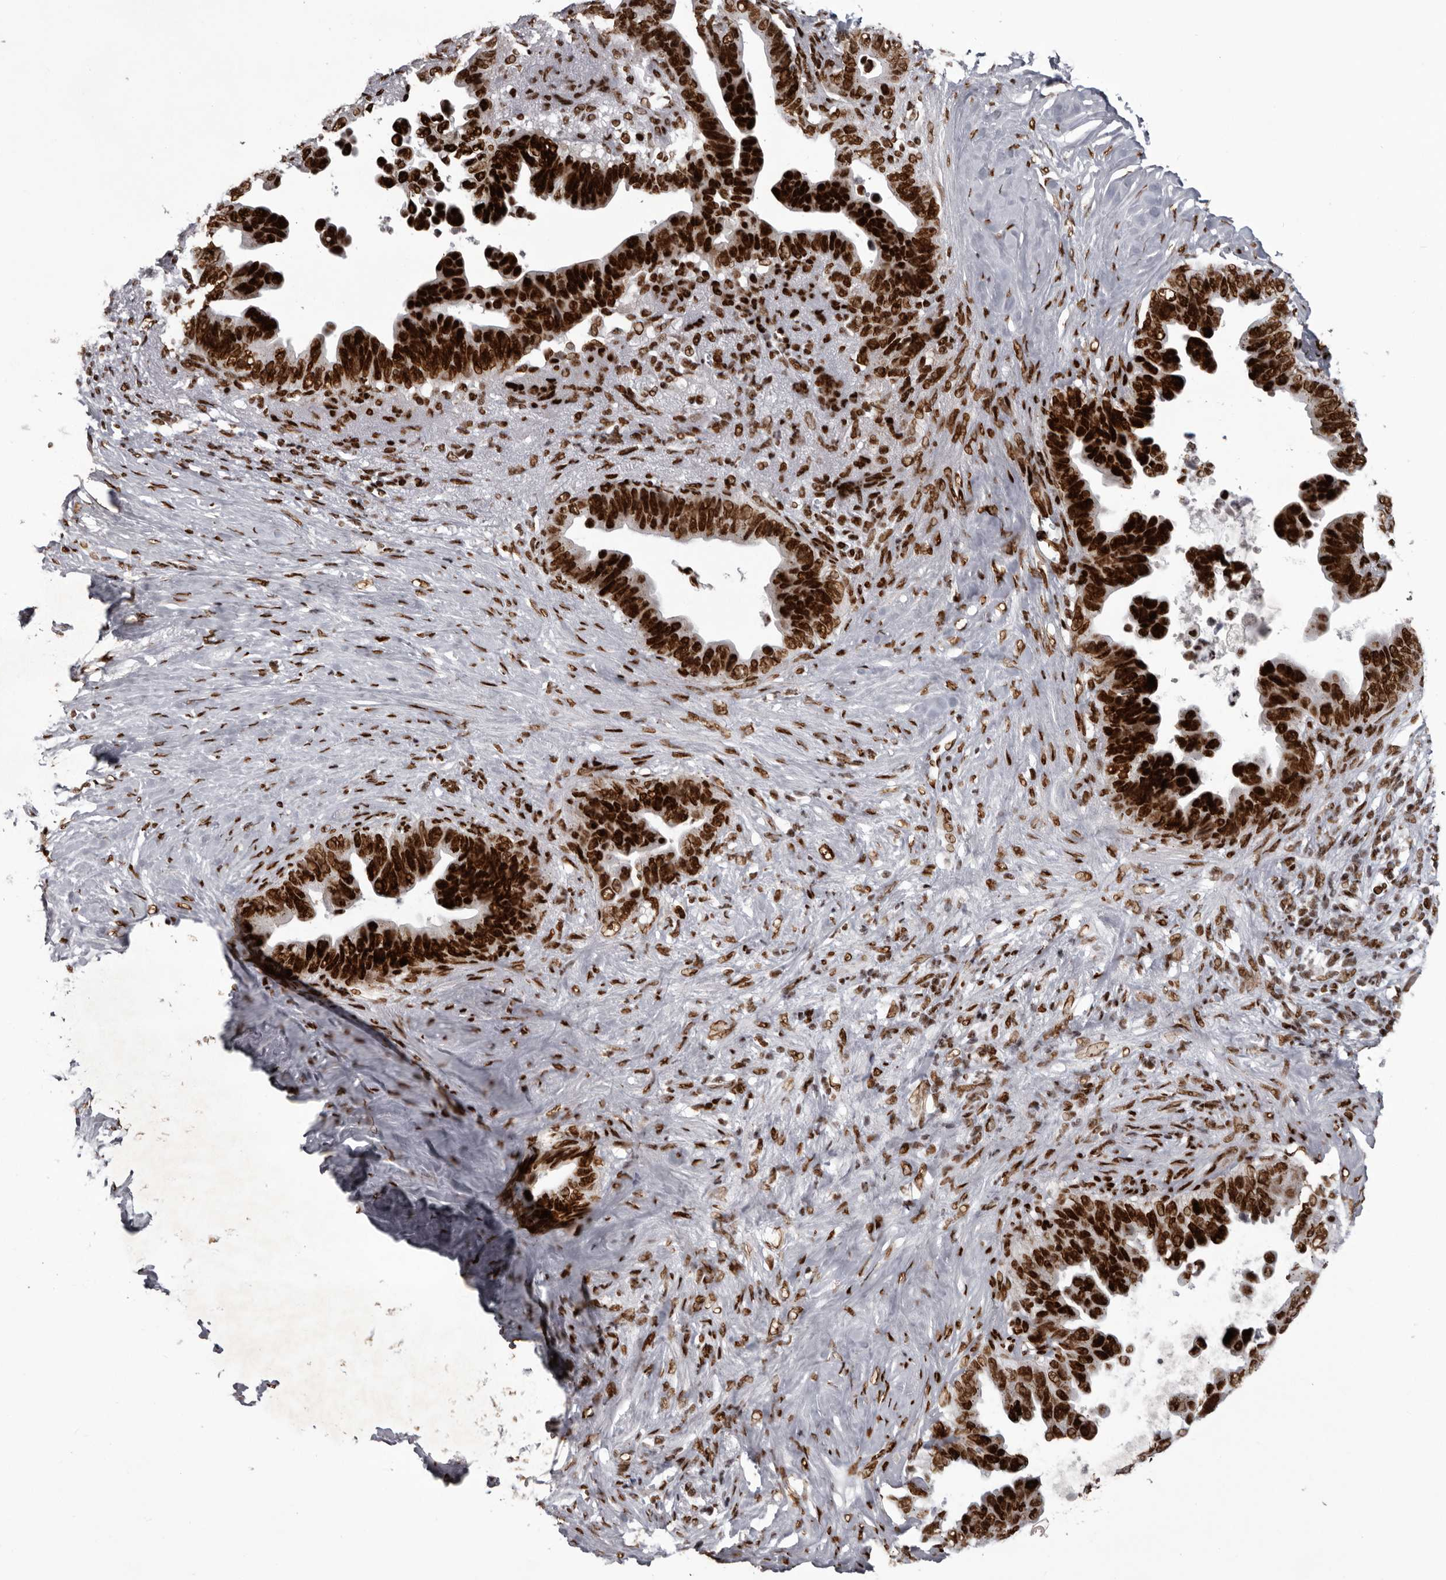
{"staining": {"intensity": "strong", "quantity": ">75%", "location": "nuclear"}, "tissue": "pancreatic cancer", "cell_type": "Tumor cells", "image_type": "cancer", "snomed": [{"axis": "morphology", "description": "Adenocarcinoma, NOS"}, {"axis": "topography", "description": "Pancreas"}], "caption": "Immunohistochemistry staining of adenocarcinoma (pancreatic), which reveals high levels of strong nuclear expression in about >75% of tumor cells indicating strong nuclear protein positivity. The staining was performed using DAB (brown) for protein detection and nuclei were counterstained in hematoxylin (blue).", "gene": "NUMA1", "patient": {"sex": "female", "age": 72}}